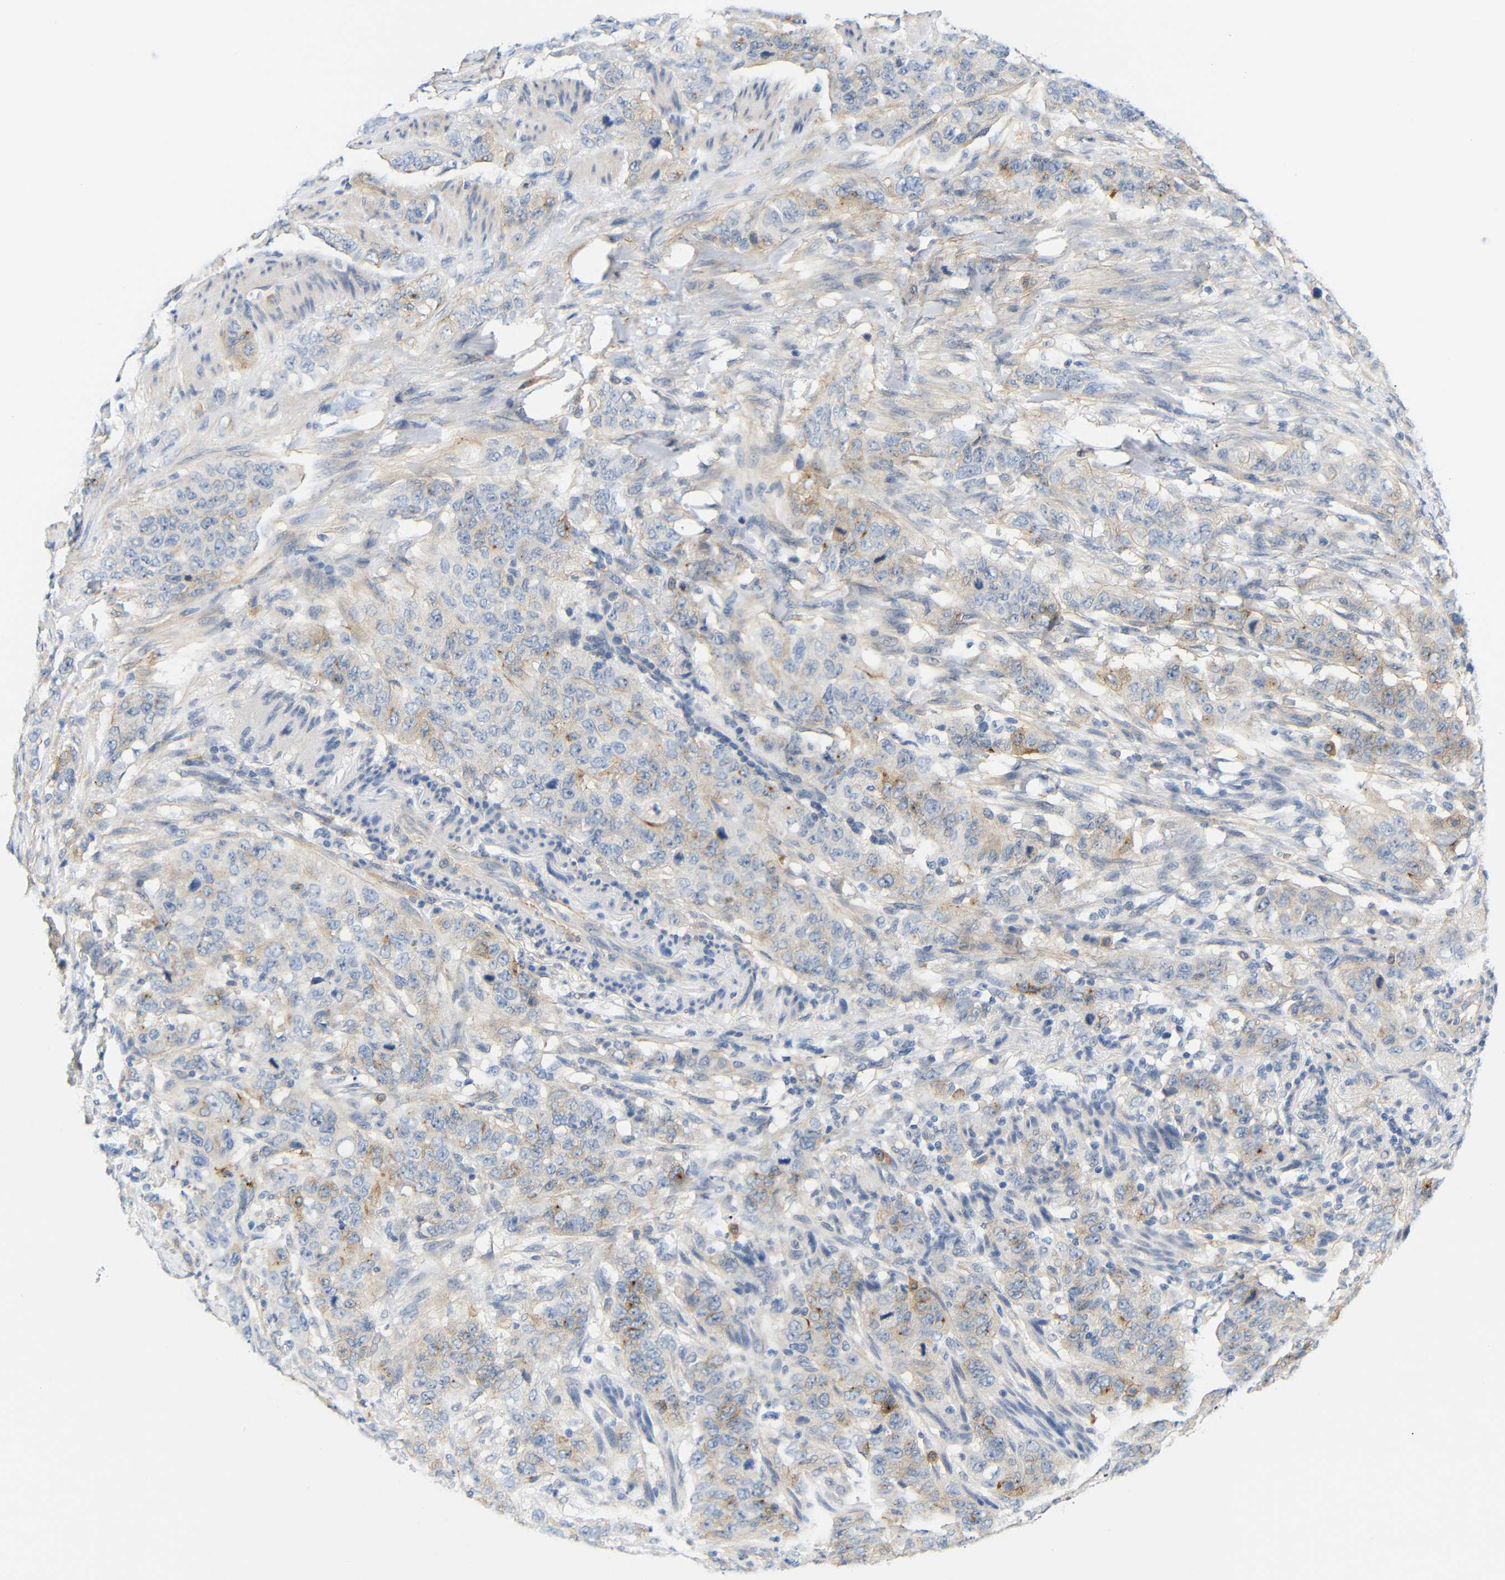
{"staining": {"intensity": "weak", "quantity": "25%-75%", "location": "cytoplasmic/membranous"}, "tissue": "stomach cancer", "cell_type": "Tumor cells", "image_type": "cancer", "snomed": [{"axis": "morphology", "description": "Adenocarcinoma, NOS"}, {"axis": "topography", "description": "Stomach"}], "caption": "This photomicrograph shows IHC staining of stomach cancer (adenocarcinoma), with low weak cytoplasmic/membranous staining in approximately 25%-75% of tumor cells.", "gene": "STMN3", "patient": {"sex": "male", "age": 48}}